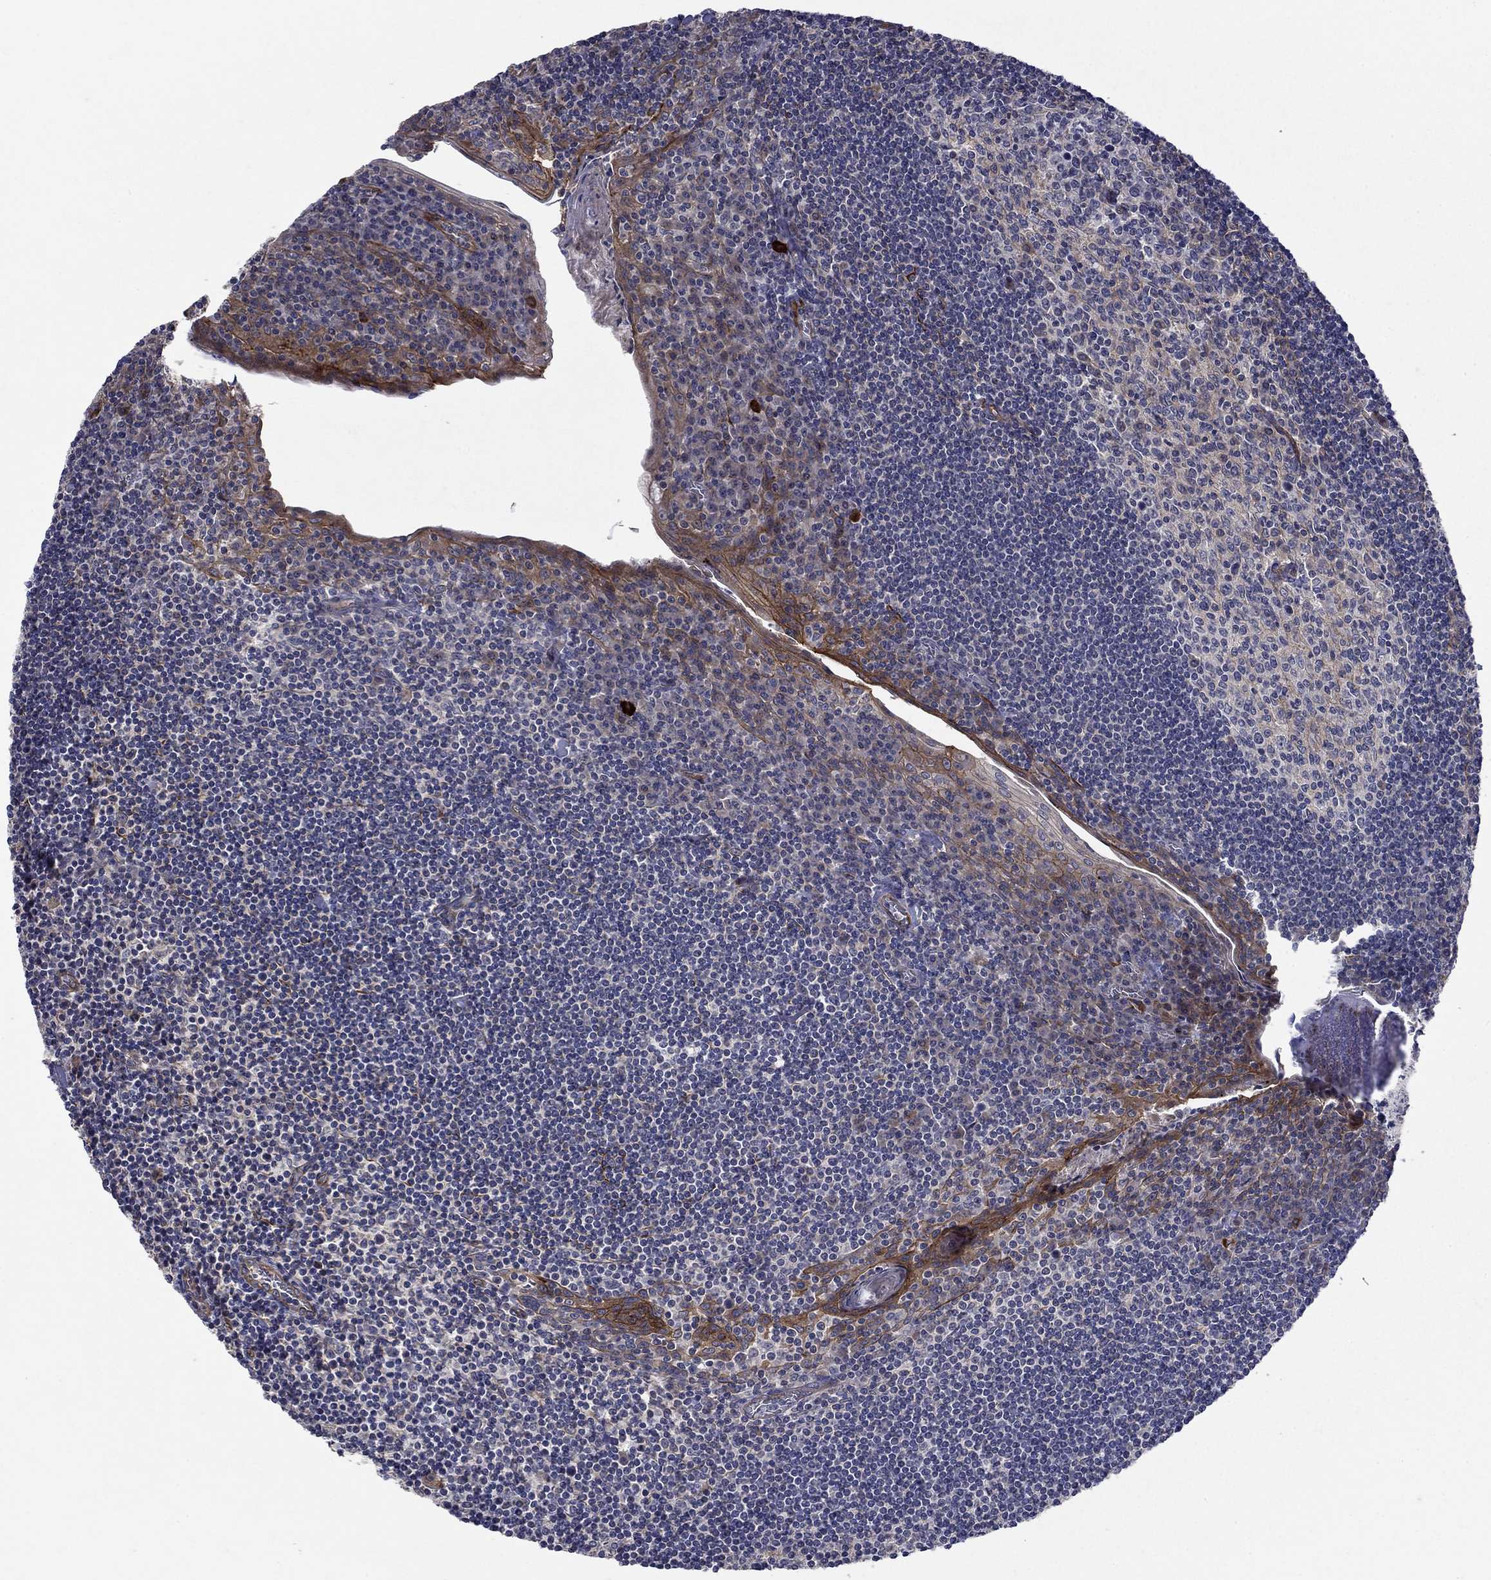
{"staining": {"intensity": "moderate", "quantity": "<25%", "location": "cytoplasmic/membranous"}, "tissue": "tonsil", "cell_type": "Germinal center cells", "image_type": "normal", "snomed": [{"axis": "morphology", "description": "Normal tissue, NOS"}, {"axis": "topography", "description": "Tonsil"}], "caption": "DAB immunohistochemical staining of normal human tonsil demonstrates moderate cytoplasmic/membranous protein positivity in approximately <25% of germinal center cells.", "gene": "SLC7A1", "patient": {"sex": "female", "age": 12}}